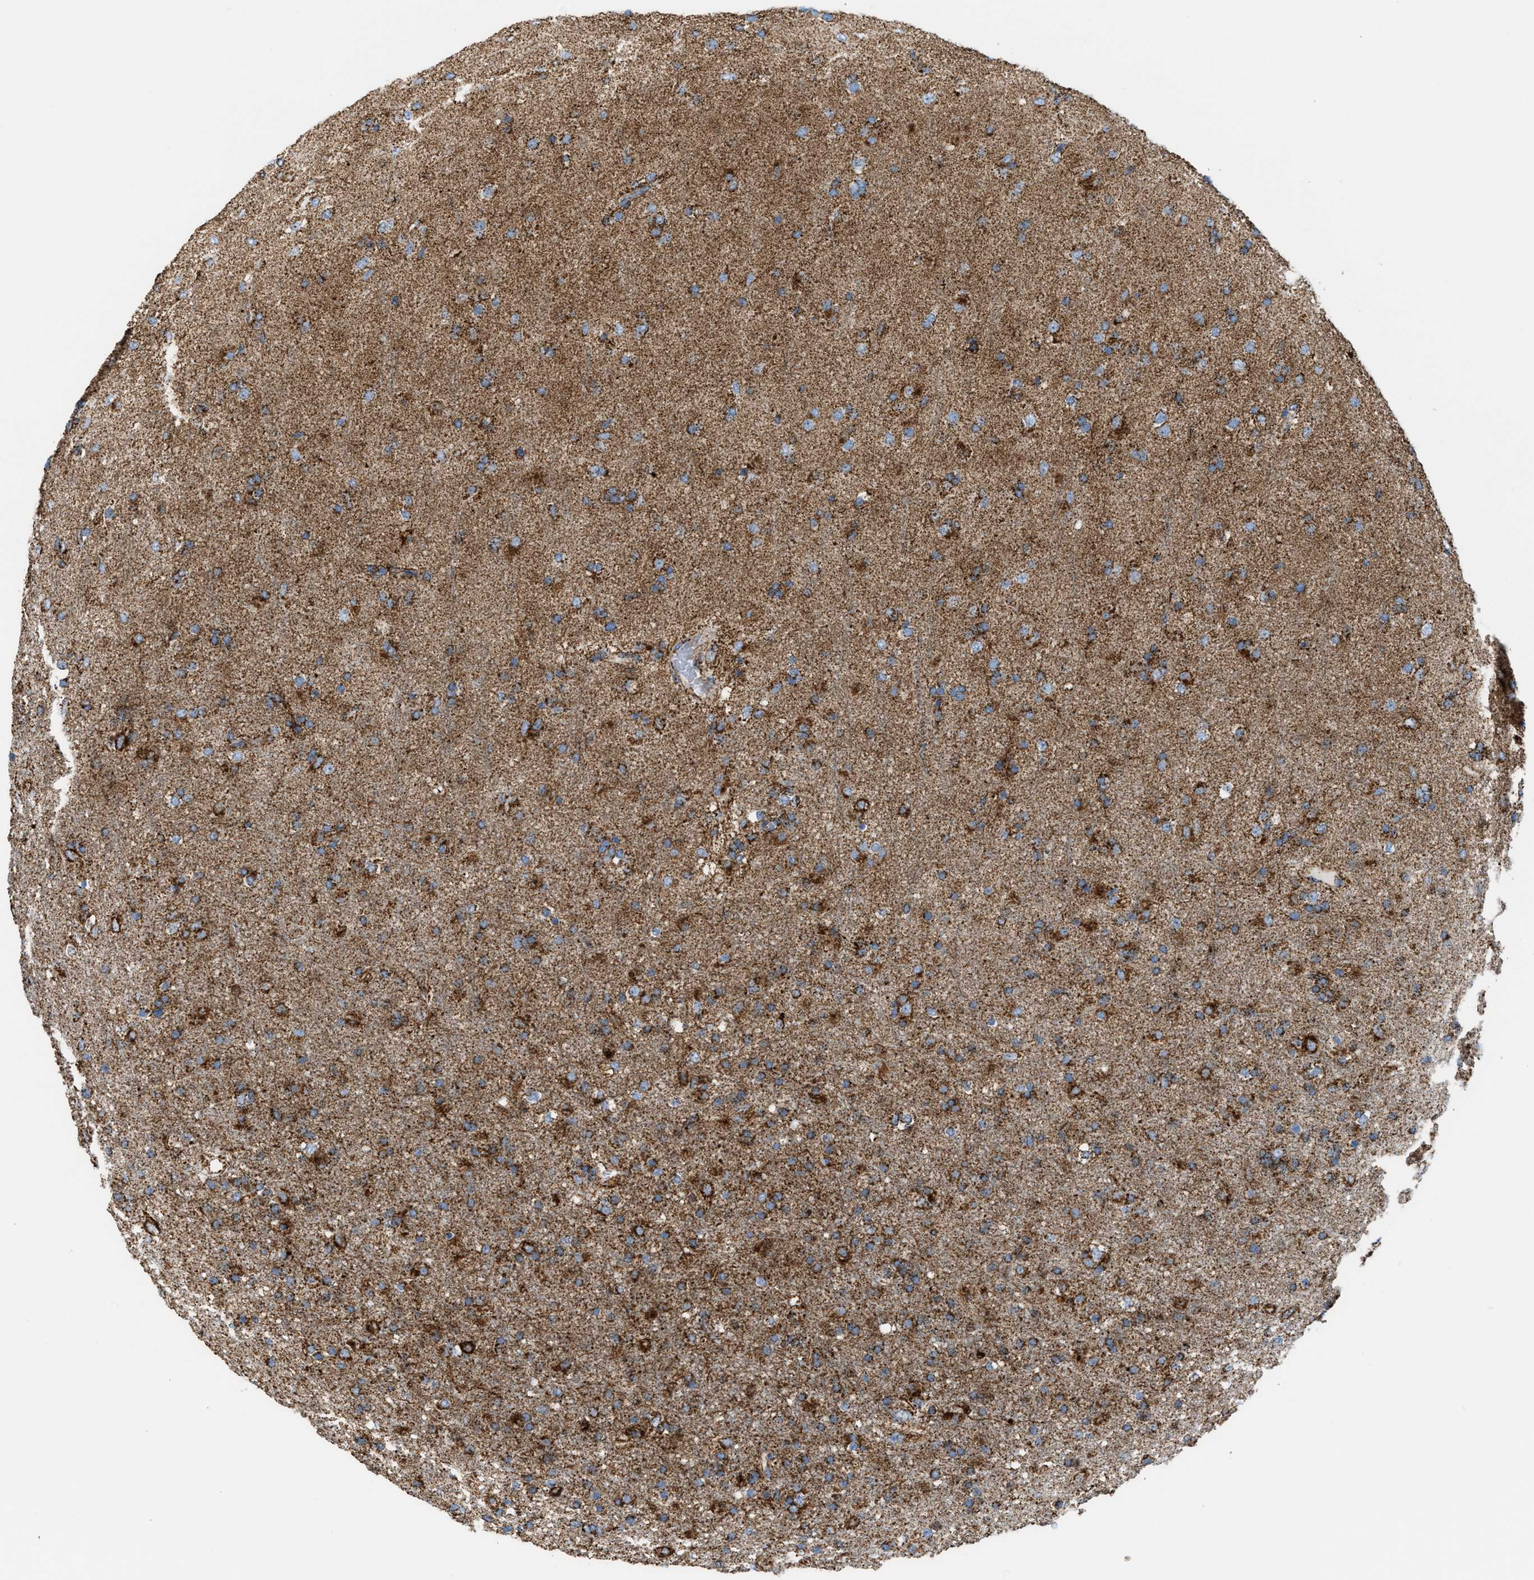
{"staining": {"intensity": "moderate", "quantity": ">75%", "location": "cytoplasmic/membranous"}, "tissue": "glioma", "cell_type": "Tumor cells", "image_type": "cancer", "snomed": [{"axis": "morphology", "description": "Glioma, malignant, Low grade"}, {"axis": "topography", "description": "Brain"}], "caption": "Tumor cells demonstrate medium levels of moderate cytoplasmic/membranous staining in about >75% of cells in human glioma.", "gene": "ECHS1", "patient": {"sex": "male", "age": 65}}